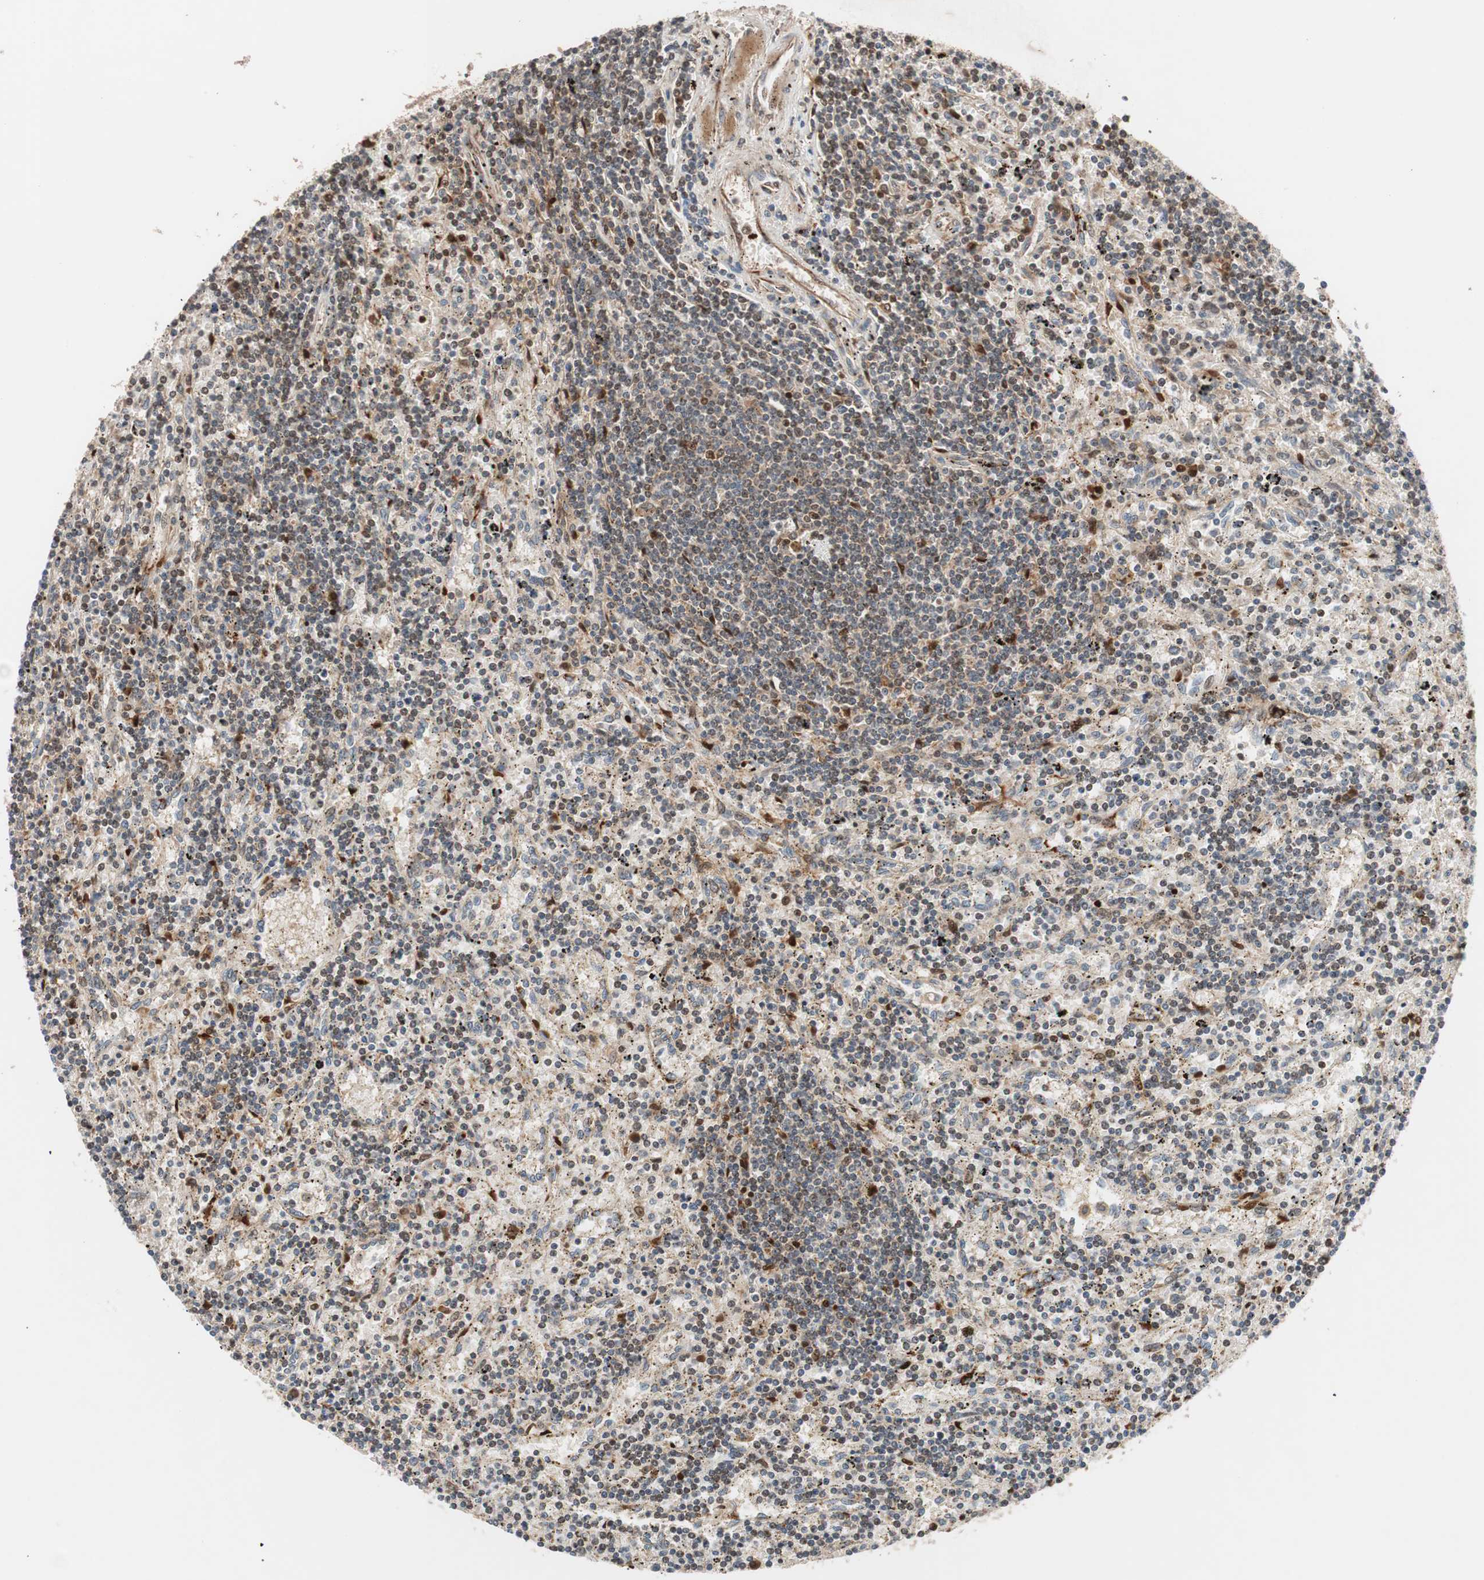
{"staining": {"intensity": "moderate", "quantity": "25%-75%", "location": "cytoplasmic/membranous,nuclear"}, "tissue": "lymphoma", "cell_type": "Tumor cells", "image_type": "cancer", "snomed": [{"axis": "morphology", "description": "Malignant lymphoma, non-Hodgkin's type, Low grade"}, {"axis": "topography", "description": "Spleen"}], "caption": "Human lymphoma stained with a protein marker reveals moderate staining in tumor cells.", "gene": "NF2", "patient": {"sex": "male", "age": 76}}